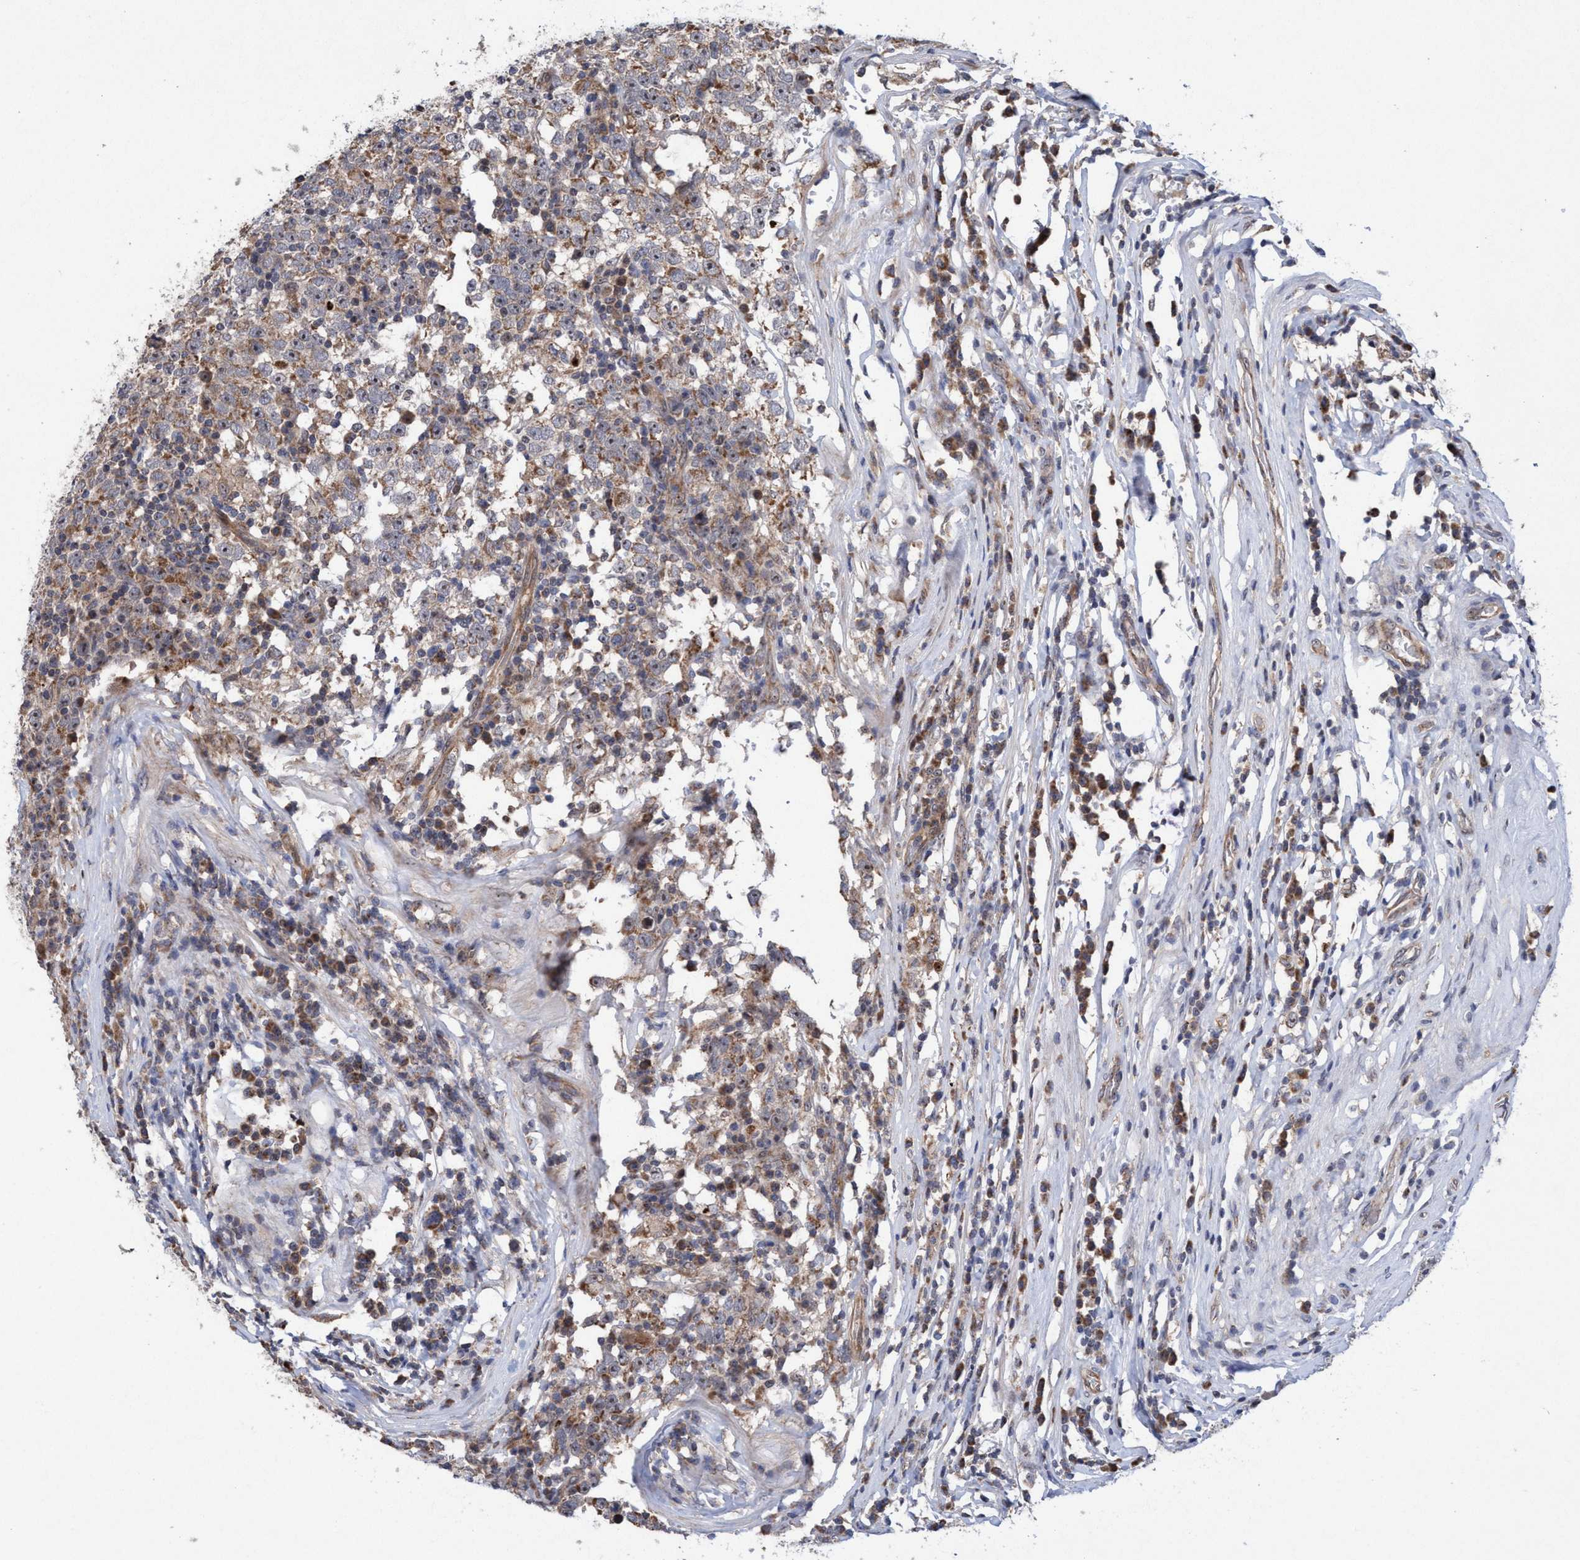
{"staining": {"intensity": "moderate", "quantity": ">75%", "location": "cytoplasmic/membranous,nuclear"}, "tissue": "testis cancer", "cell_type": "Tumor cells", "image_type": "cancer", "snomed": [{"axis": "morphology", "description": "Seminoma, NOS"}, {"axis": "topography", "description": "Testis"}], "caption": "A brown stain highlights moderate cytoplasmic/membranous and nuclear positivity of a protein in human seminoma (testis) tumor cells. The staining was performed using DAB (3,3'-diaminobenzidine), with brown indicating positive protein expression. Nuclei are stained blue with hematoxylin.", "gene": "P2RY14", "patient": {"sex": "male", "age": 43}}